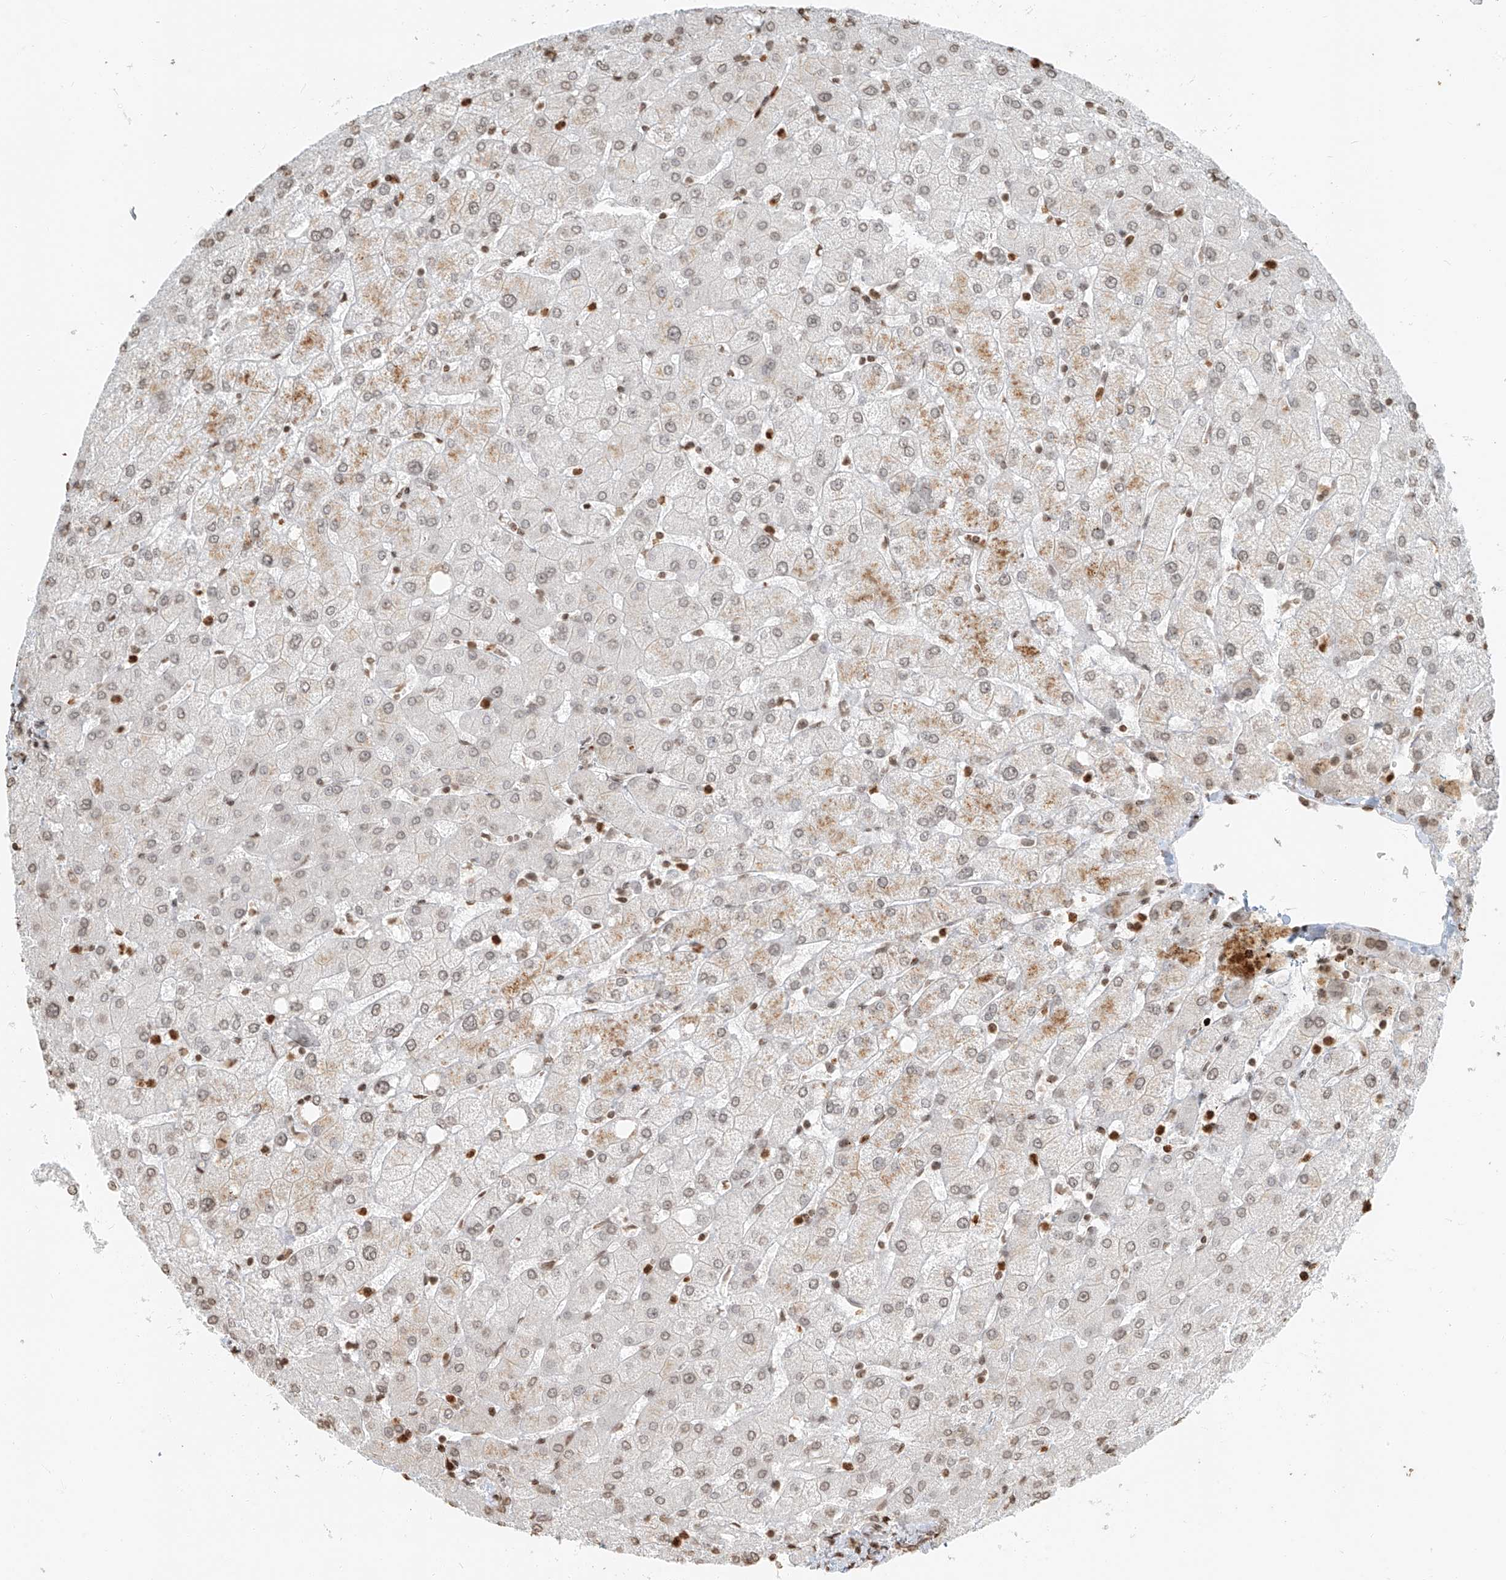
{"staining": {"intensity": "moderate", "quantity": ">75%", "location": "nuclear"}, "tissue": "liver", "cell_type": "Cholangiocytes", "image_type": "normal", "snomed": [{"axis": "morphology", "description": "Normal tissue, NOS"}, {"axis": "topography", "description": "Liver"}], "caption": "Protein staining of unremarkable liver reveals moderate nuclear expression in approximately >75% of cholangiocytes. Nuclei are stained in blue.", "gene": "C17orf58", "patient": {"sex": "female", "age": 54}}